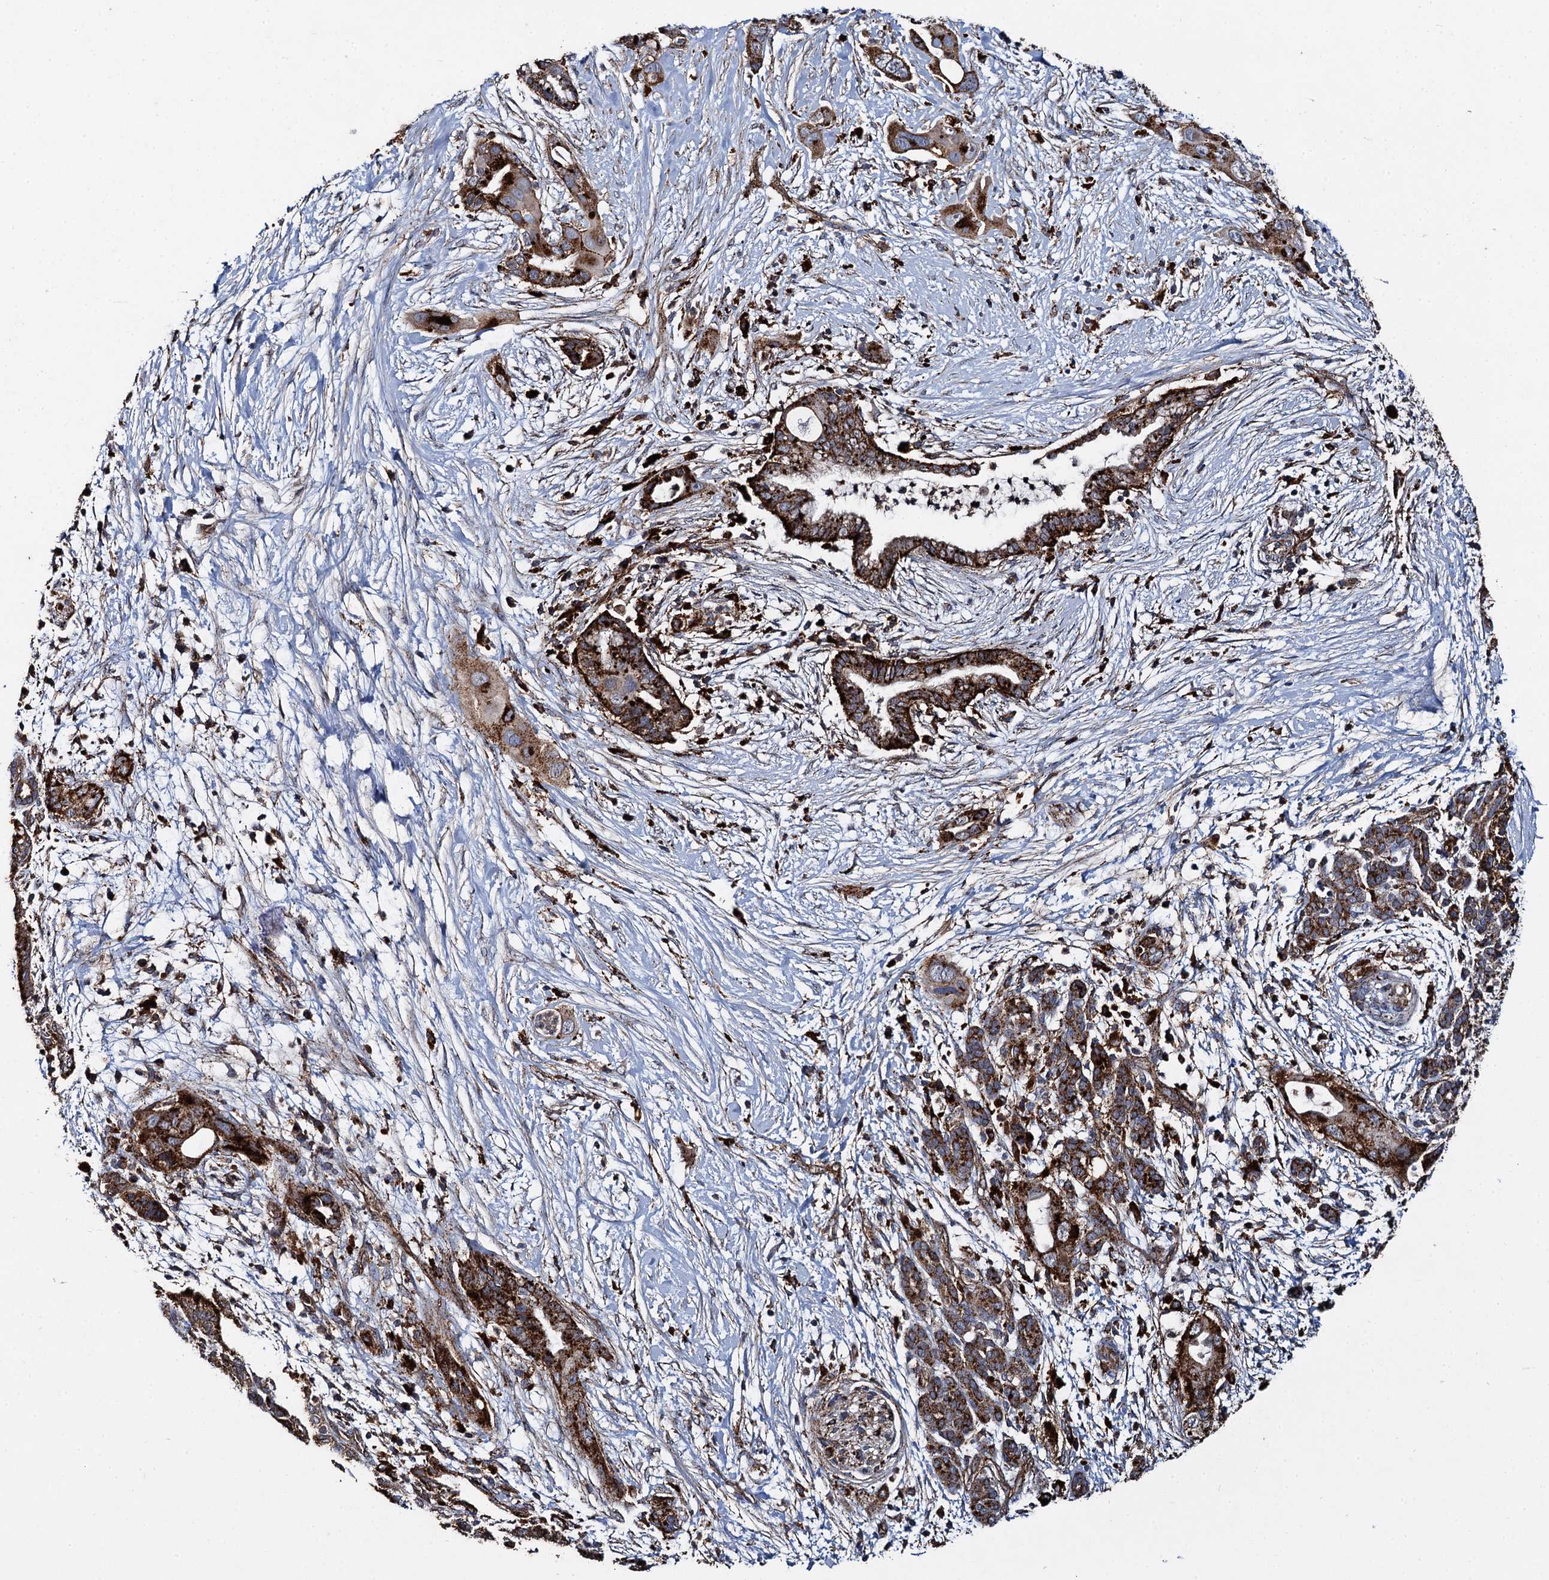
{"staining": {"intensity": "strong", "quantity": ">75%", "location": "cytoplasmic/membranous"}, "tissue": "pancreatic cancer", "cell_type": "Tumor cells", "image_type": "cancer", "snomed": [{"axis": "morphology", "description": "Adenocarcinoma, NOS"}, {"axis": "topography", "description": "Pancreas"}], "caption": "DAB (3,3'-diaminobenzidine) immunohistochemical staining of human pancreatic cancer (adenocarcinoma) demonstrates strong cytoplasmic/membranous protein staining in approximately >75% of tumor cells.", "gene": "GBA1", "patient": {"sex": "male", "age": 59}}